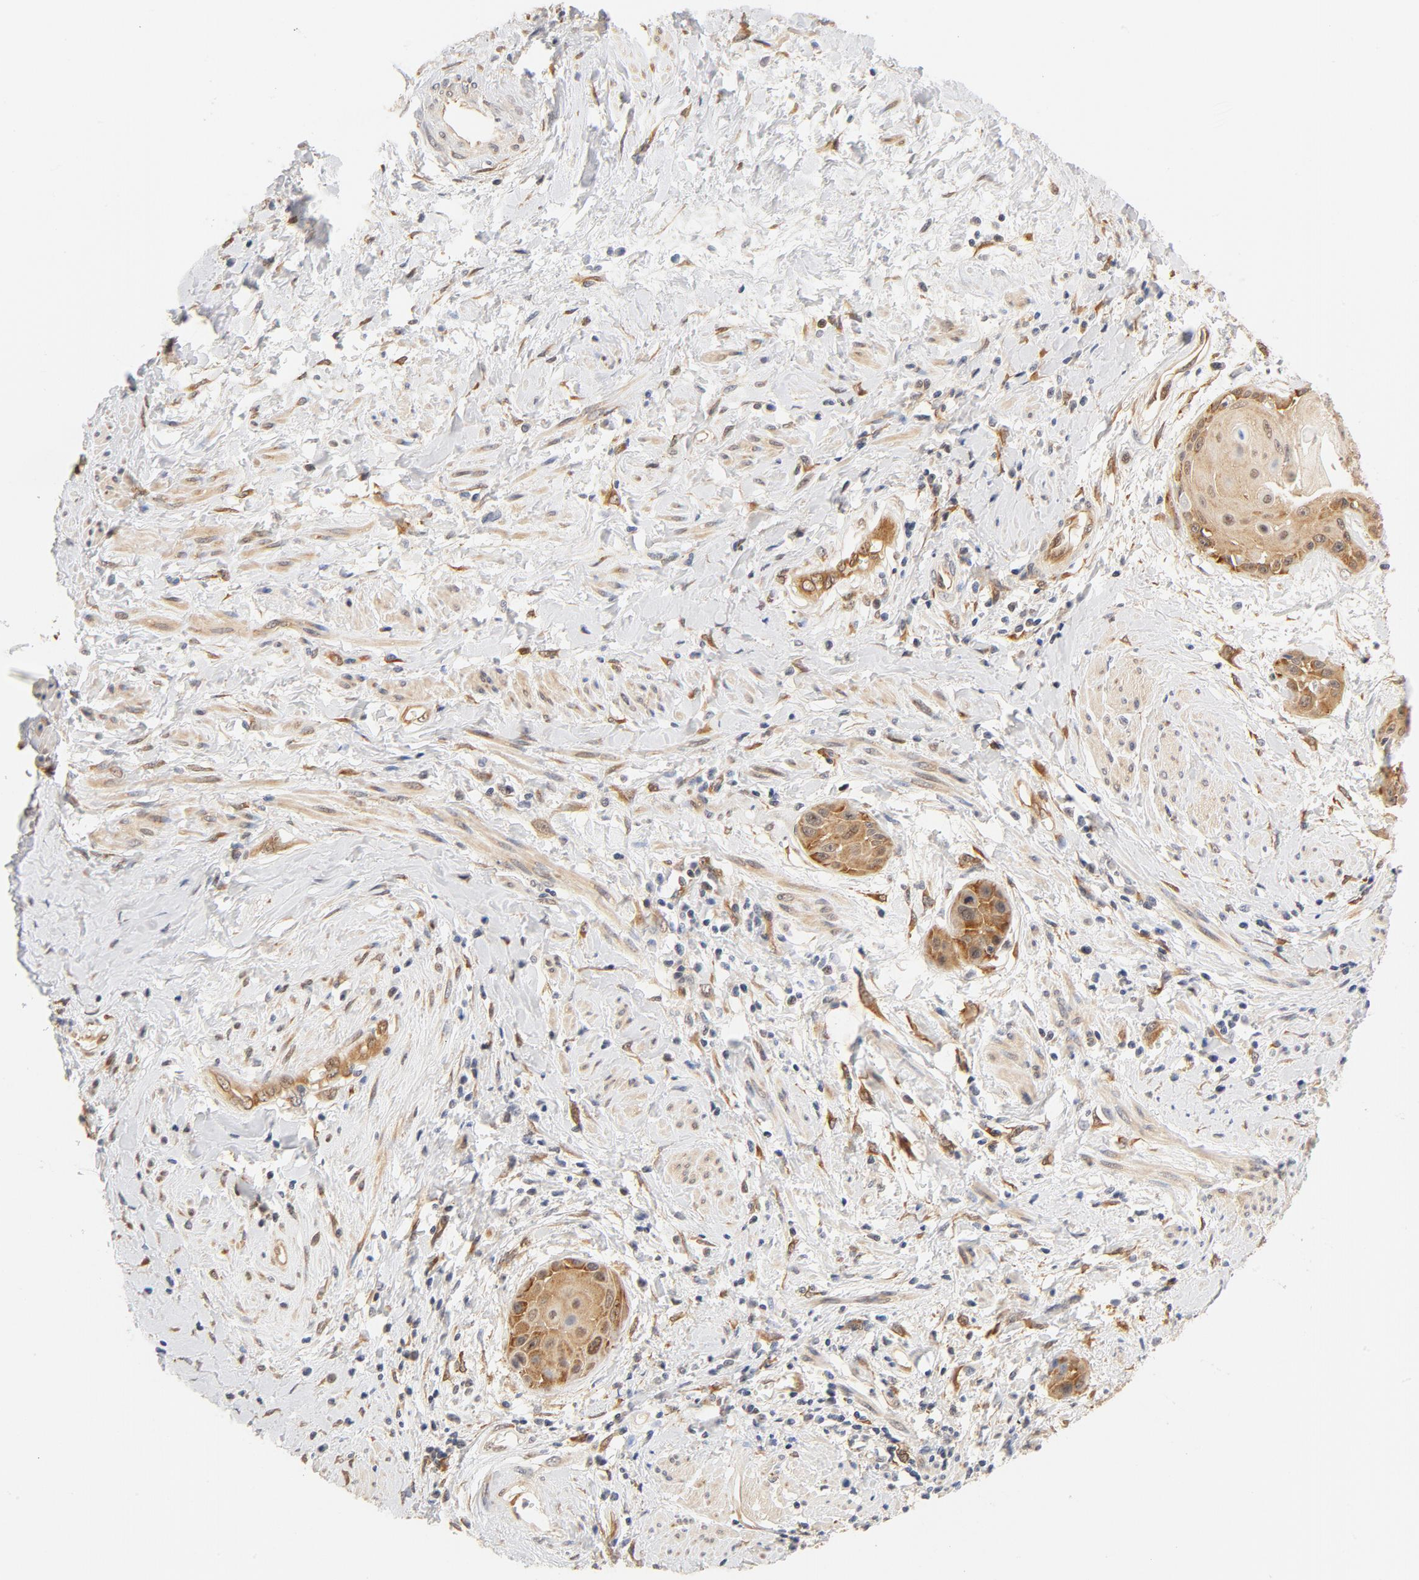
{"staining": {"intensity": "weak", "quantity": ">75%", "location": "cytoplasmic/membranous"}, "tissue": "cervical cancer", "cell_type": "Tumor cells", "image_type": "cancer", "snomed": [{"axis": "morphology", "description": "Squamous cell carcinoma, NOS"}, {"axis": "topography", "description": "Cervix"}], "caption": "Immunohistochemistry (IHC) staining of cervical squamous cell carcinoma, which reveals low levels of weak cytoplasmic/membranous expression in about >75% of tumor cells indicating weak cytoplasmic/membranous protein staining. The staining was performed using DAB (brown) for protein detection and nuclei were counterstained in hematoxylin (blue).", "gene": "EIF4E", "patient": {"sex": "female", "age": 57}}